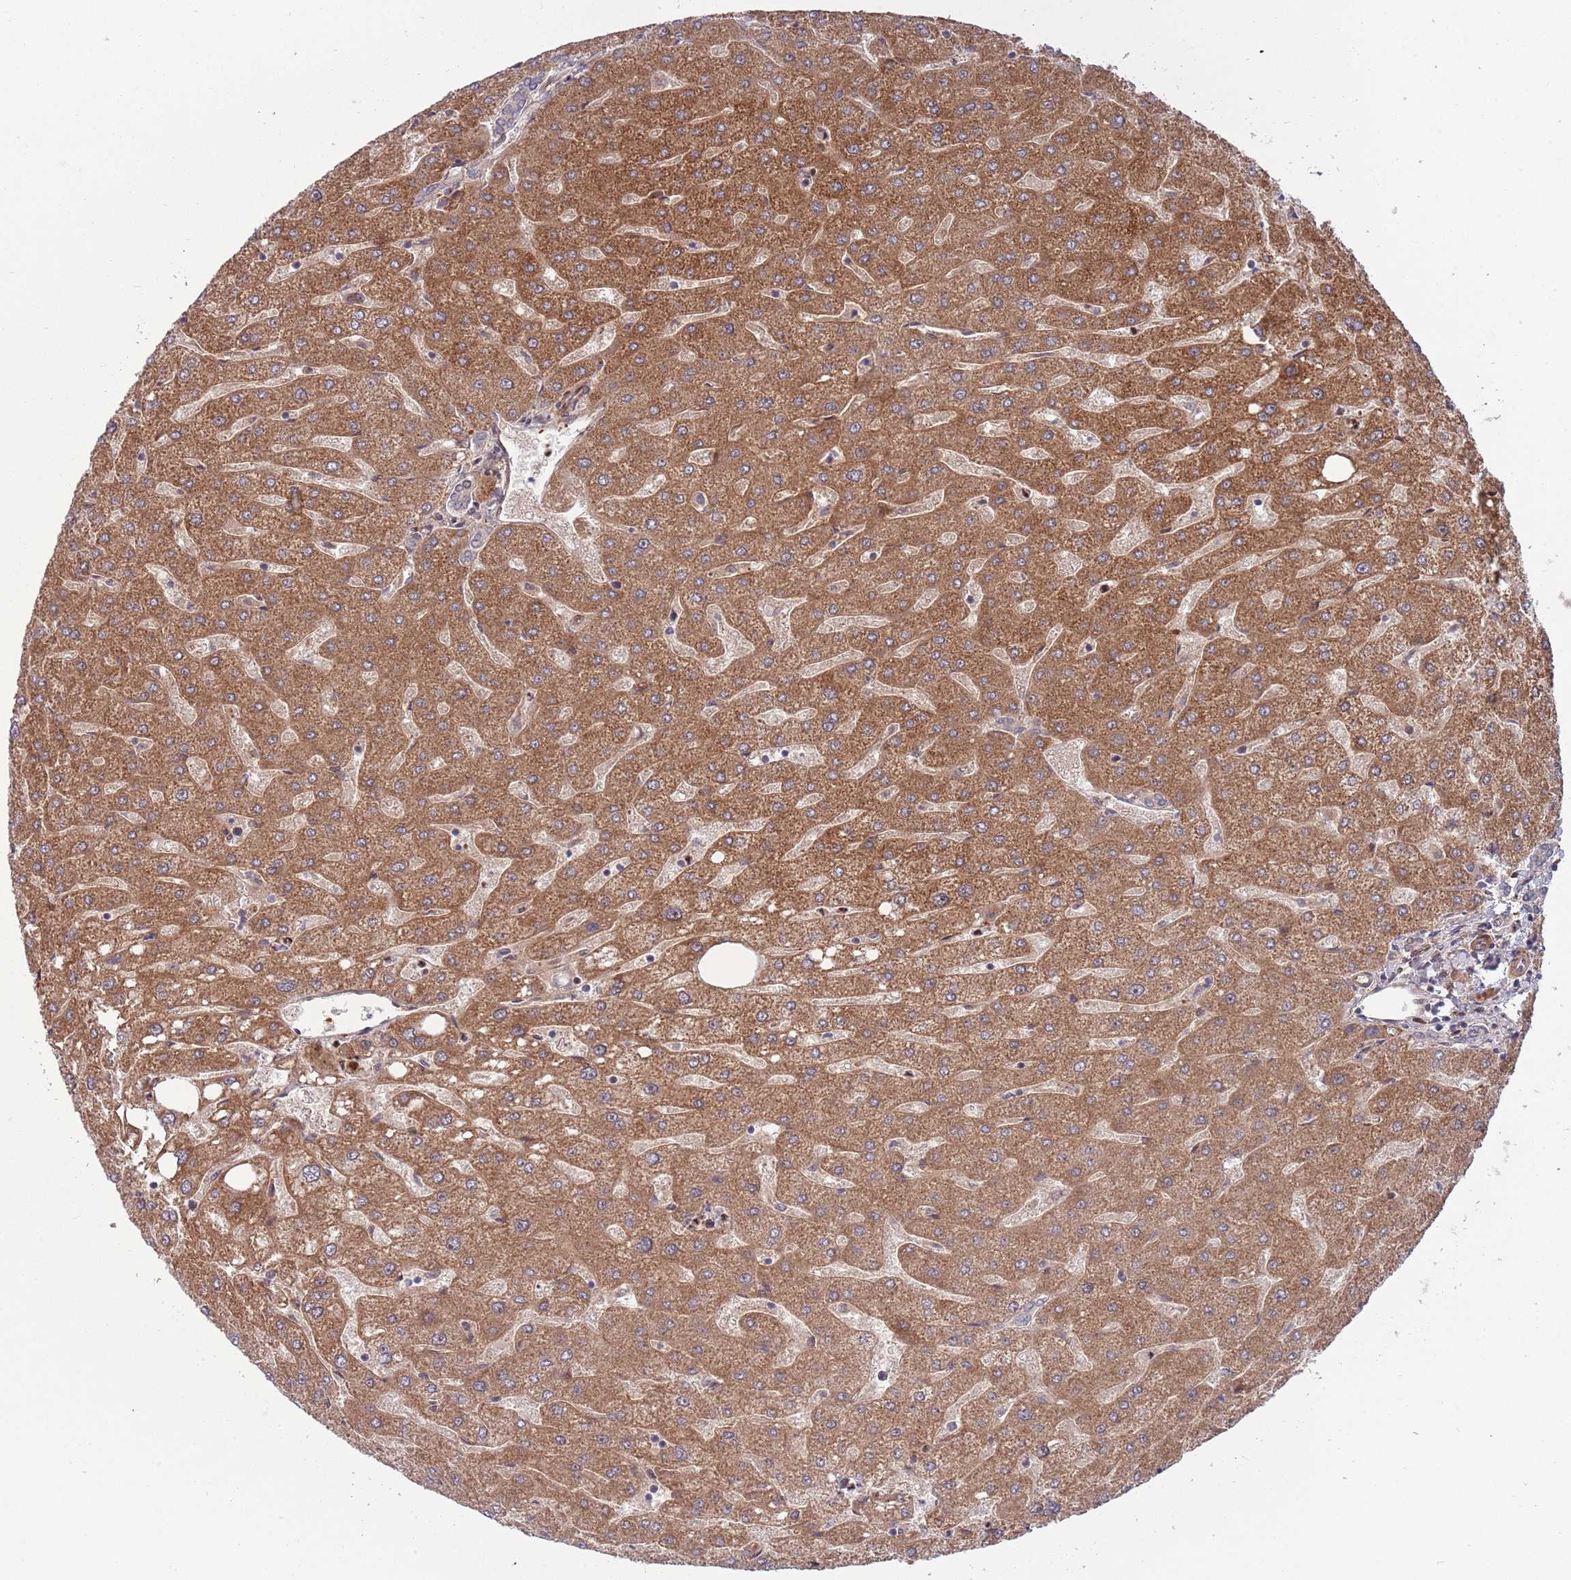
{"staining": {"intensity": "negative", "quantity": "none", "location": "none"}, "tissue": "liver", "cell_type": "Cholangiocytes", "image_type": "normal", "snomed": [{"axis": "morphology", "description": "Normal tissue, NOS"}, {"axis": "topography", "description": "Liver"}], "caption": "This is an IHC micrograph of benign liver. There is no staining in cholangiocytes.", "gene": "NT5DC4", "patient": {"sex": "male", "age": 67}}